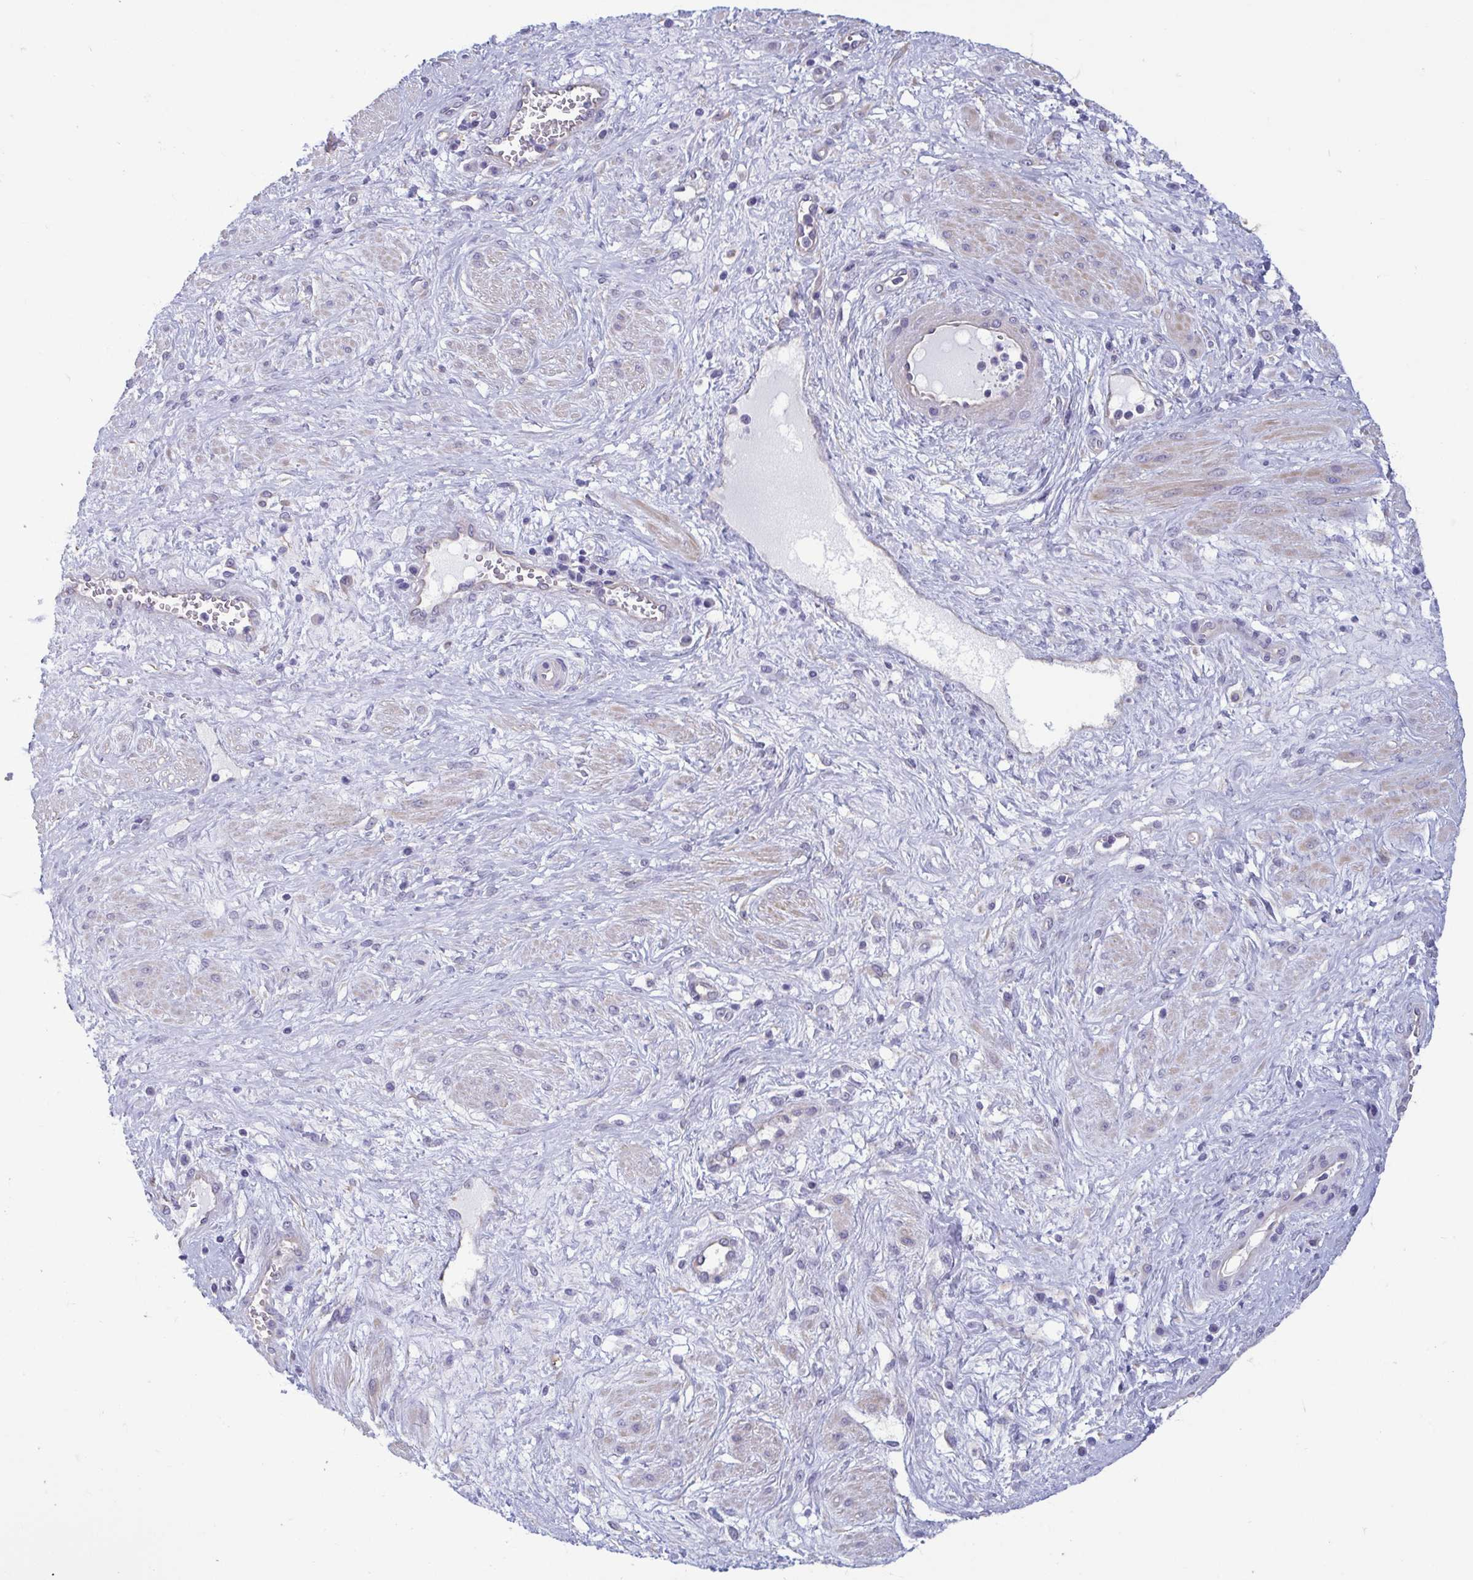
{"staining": {"intensity": "negative", "quantity": "none", "location": "none"}, "tissue": "cervical cancer", "cell_type": "Tumor cells", "image_type": "cancer", "snomed": [{"axis": "morphology", "description": "Squamous cell carcinoma, NOS"}, {"axis": "topography", "description": "Cervix"}], "caption": "Squamous cell carcinoma (cervical) was stained to show a protein in brown. There is no significant staining in tumor cells. (Immunohistochemistry (ihc), brightfield microscopy, high magnification).", "gene": "MORC4", "patient": {"sex": "female", "age": 36}}